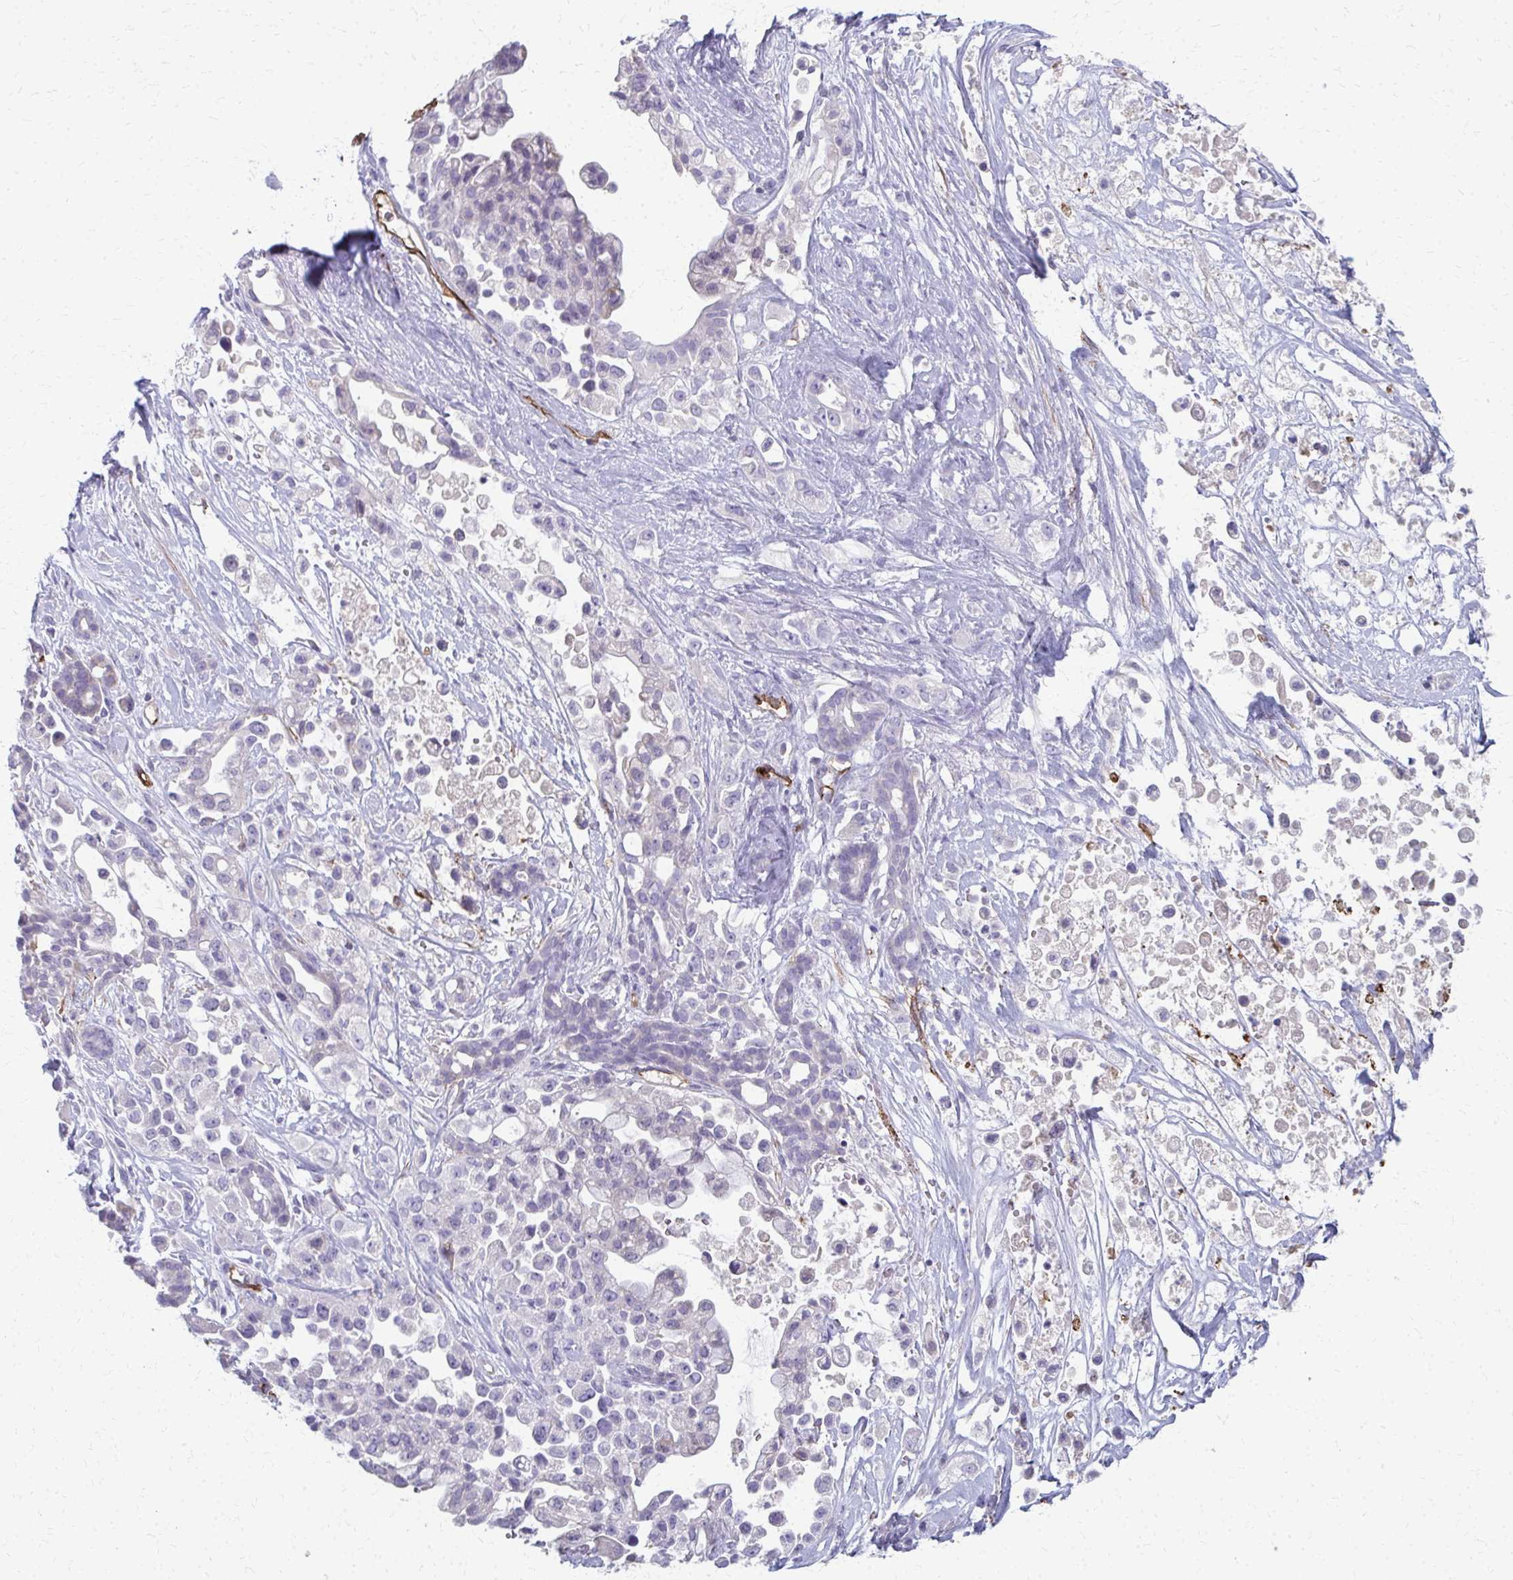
{"staining": {"intensity": "negative", "quantity": "none", "location": "none"}, "tissue": "pancreatic cancer", "cell_type": "Tumor cells", "image_type": "cancer", "snomed": [{"axis": "morphology", "description": "Adenocarcinoma, NOS"}, {"axis": "topography", "description": "Pancreas"}], "caption": "An immunohistochemistry image of pancreatic cancer is shown. There is no staining in tumor cells of pancreatic cancer. (Brightfield microscopy of DAB (3,3'-diaminobenzidine) immunohistochemistry at high magnification).", "gene": "ADIPOQ", "patient": {"sex": "male", "age": 44}}